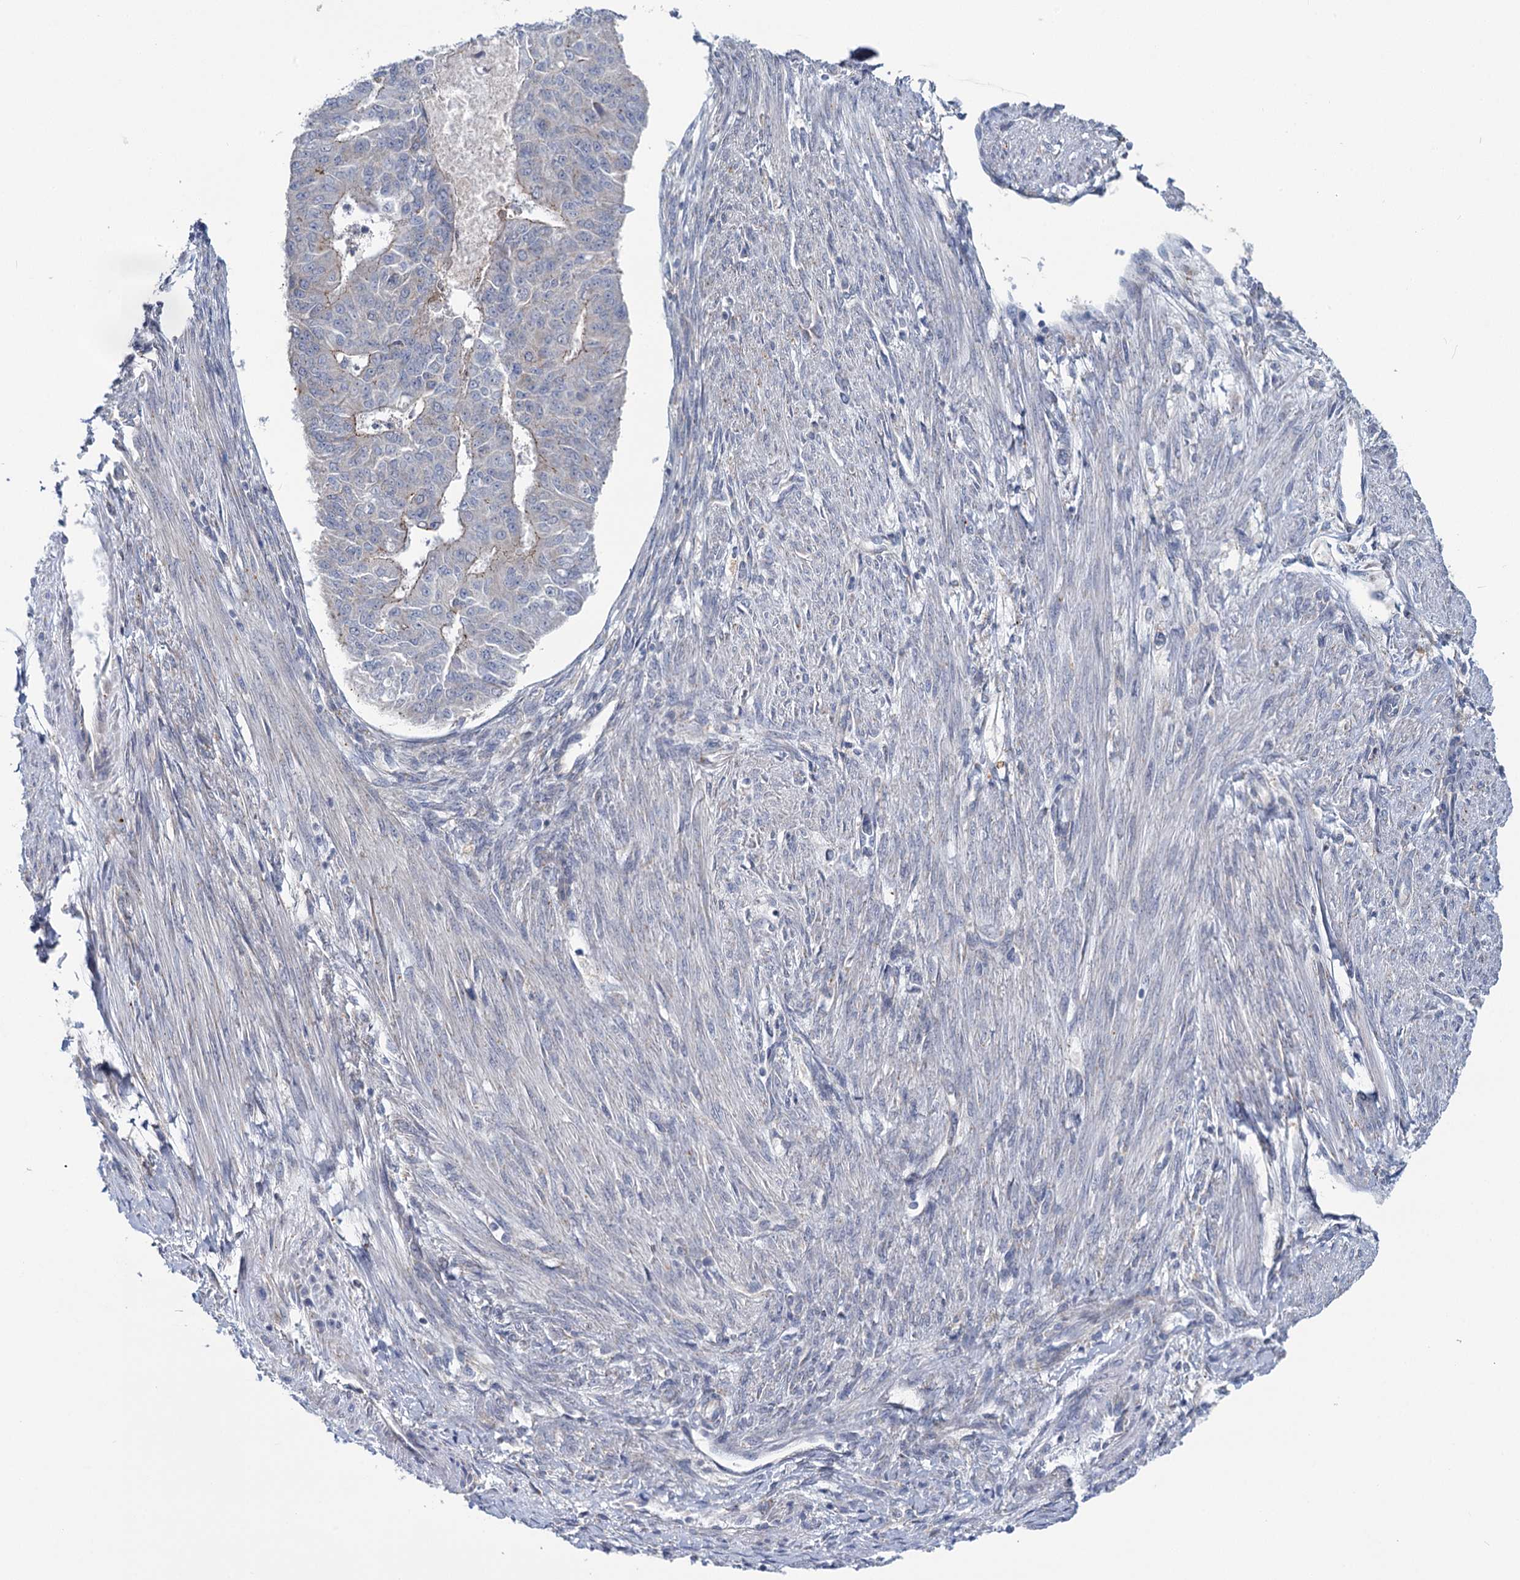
{"staining": {"intensity": "moderate", "quantity": "<25%", "location": "cytoplasmic/membranous"}, "tissue": "endometrial cancer", "cell_type": "Tumor cells", "image_type": "cancer", "snomed": [{"axis": "morphology", "description": "Adenocarcinoma, NOS"}, {"axis": "topography", "description": "Endometrium"}], "caption": "Endometrial adenocarcinoma stained for a protein displays moderate cytoplasmic/membranous positivity in tumor cells. The protein of interest is stained brown, and the nuclei are stained in blue (DAB (3,3'-diaminobenzidine) IHC with brightfield microscopy, high magnification).", "gene": "MBLAC2", "patient": {"sex": "female", "age": 32}}